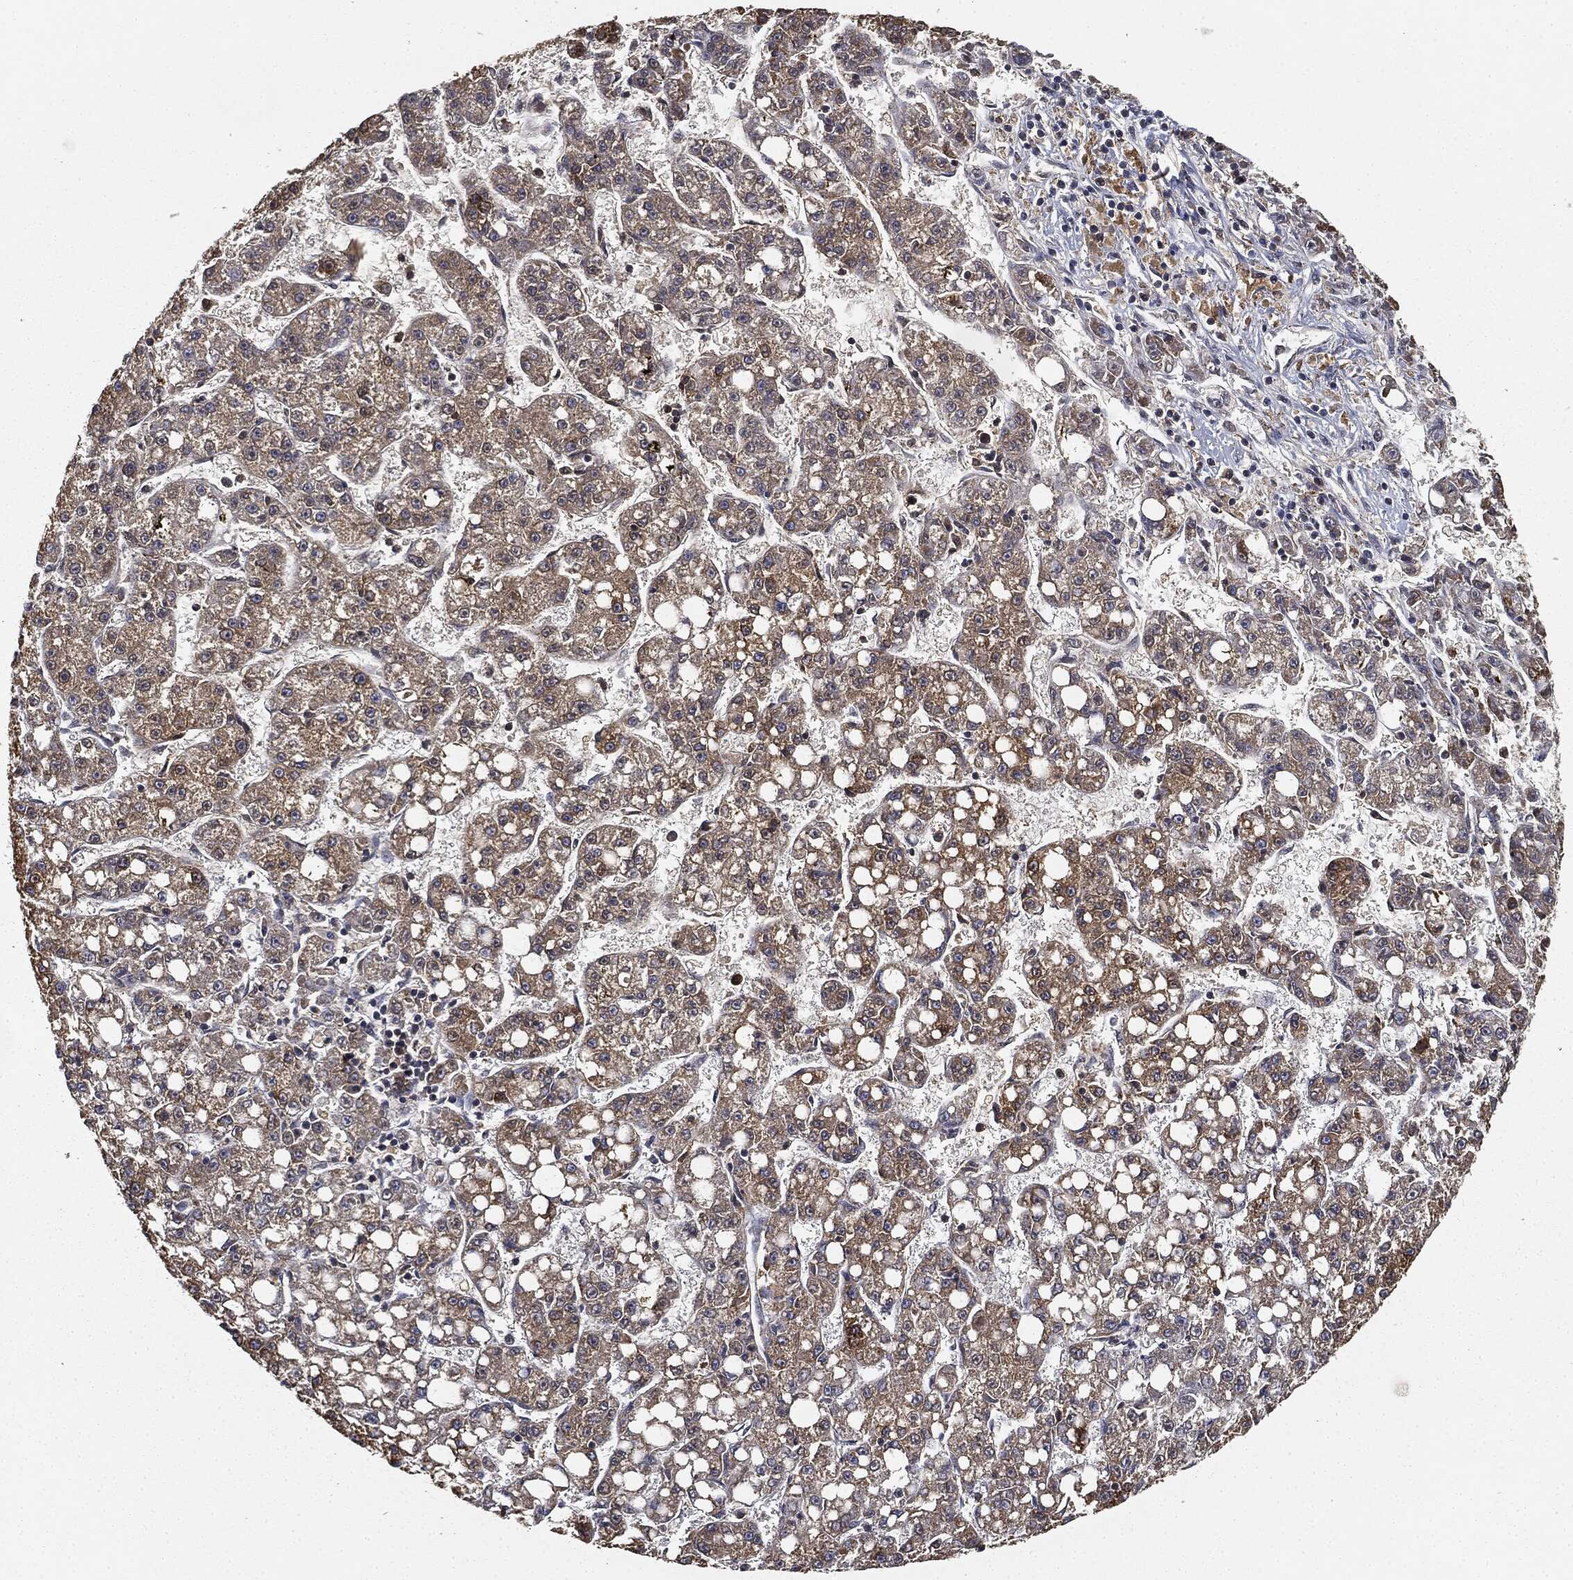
{"staining": {"intensity": "moderate", "quantity": ">75%", "location": "cytoplasmic/membranous"}, "tissue": "liver cancer", "cell_type": "Tumor cells", "image_type": "cancer", "snomed": [{"axis": "morphology", "description": "Carcinoma, Hepatocellular, NOS"}, {"axis": "topography", "description": "Liver"}], "caption": "Moderate cytoplasmic/membranous staining is seen in approximately >75% of tumor cells in hepatocellular carcinoma (liver). (DAB (3,3'-diaminobenzidine) IHC with brightfield microscopy, high magnification).", "gene": "MIER2", "patient": {"sex": "female", "age": 65}}